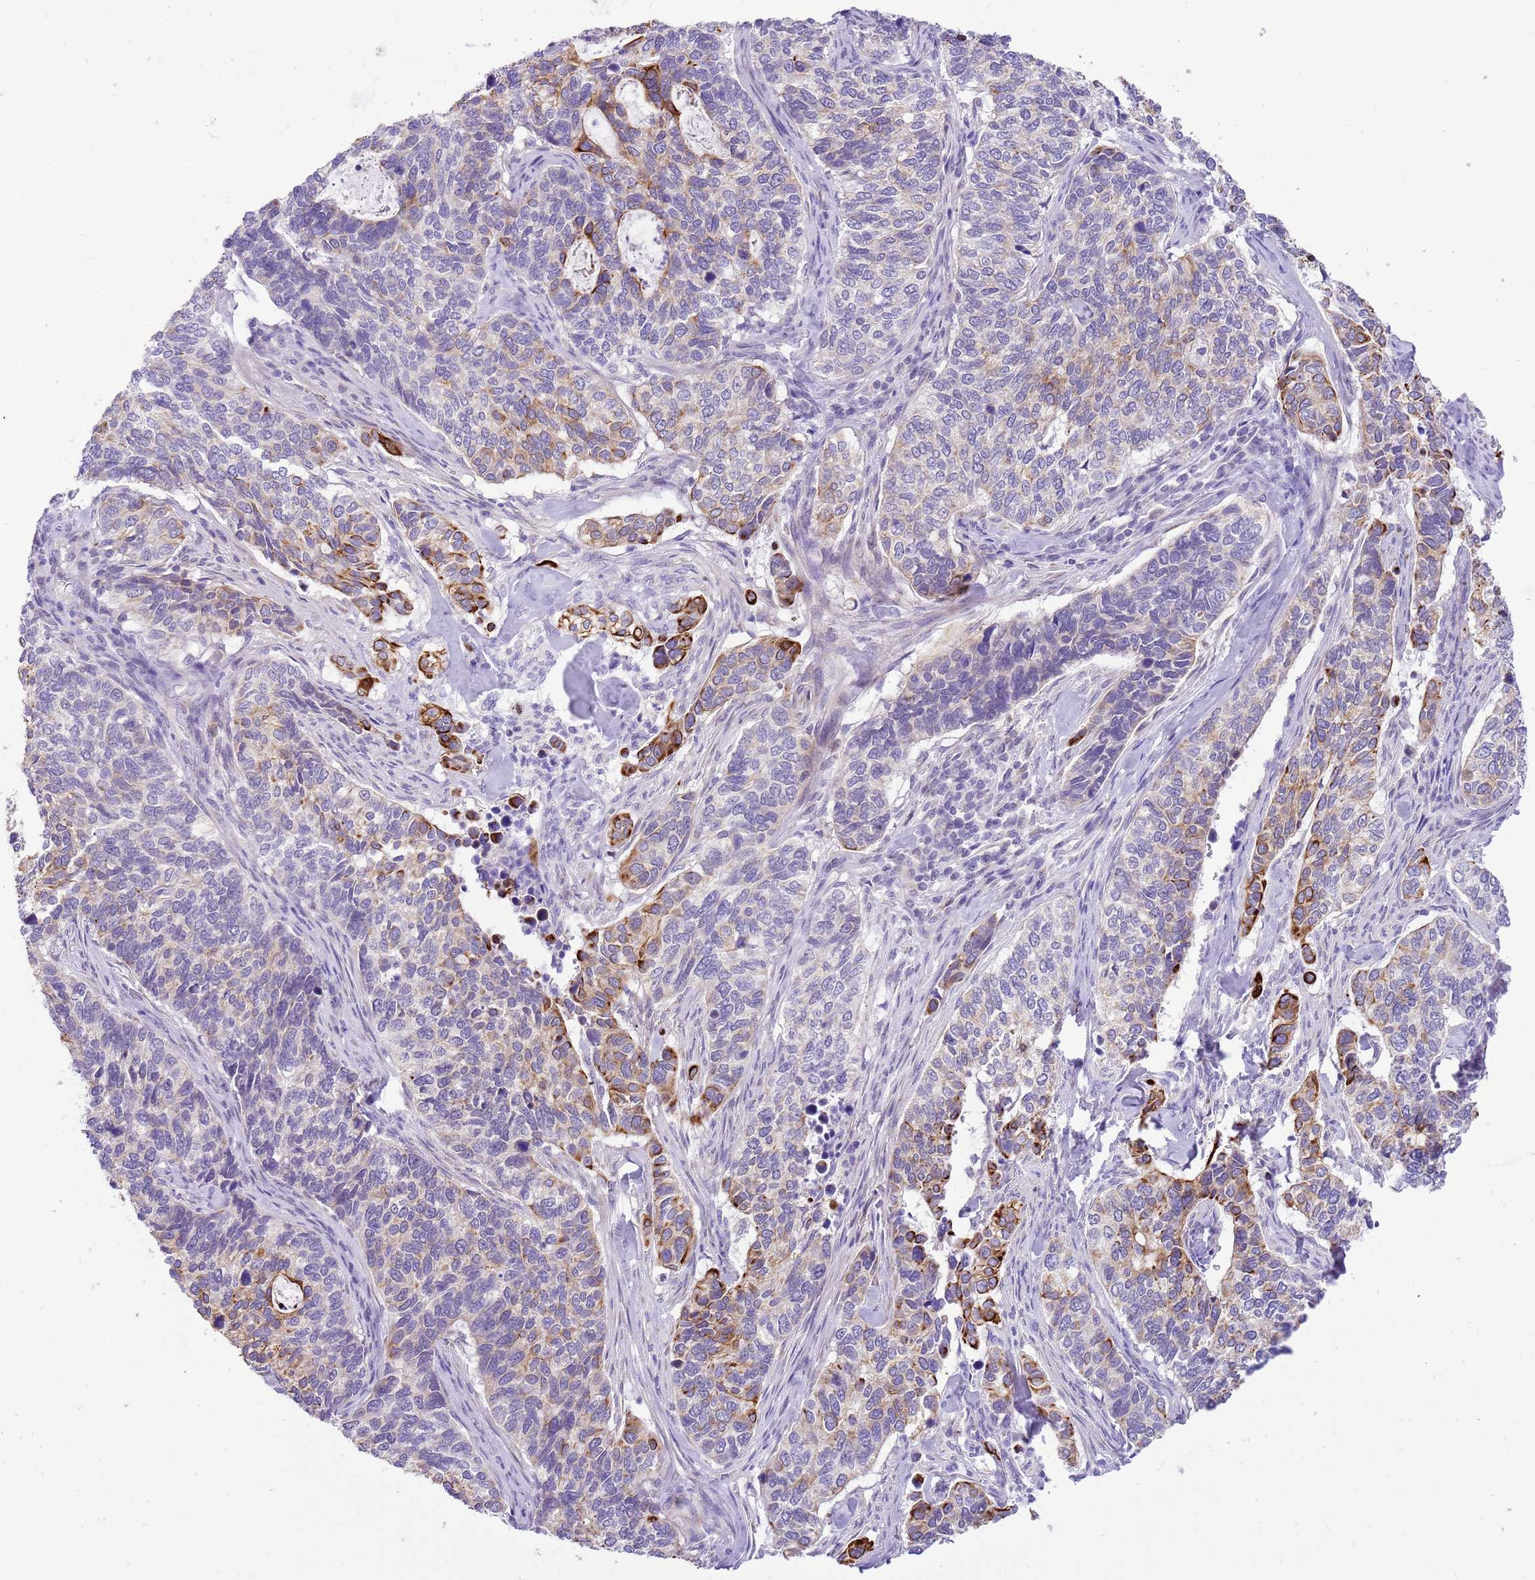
{"staining": {"intensity": "strong", "quantity": "<25%", "location": "cytoplasmic/membranous"}, "tissue": "cervical cancer", "cell_type": "Tumor cells", "image_type": "cancer", "snomed": [{"axis": "morphology", "description": "Squamous cell carcinoma, NOS"}, {"axis": "topography", "description": "Cervix"}], "caption": "Strong cytoplasmic/membranous protein positivity is appreciated in approximately <25% of tumor cells in cervical cancer (squamous cell carcinoma). The protein is shown in brown color, while the nuclei are stained blue.", "gene": "R3HDM4", "patient": {"sex": "female", "age": 38}}